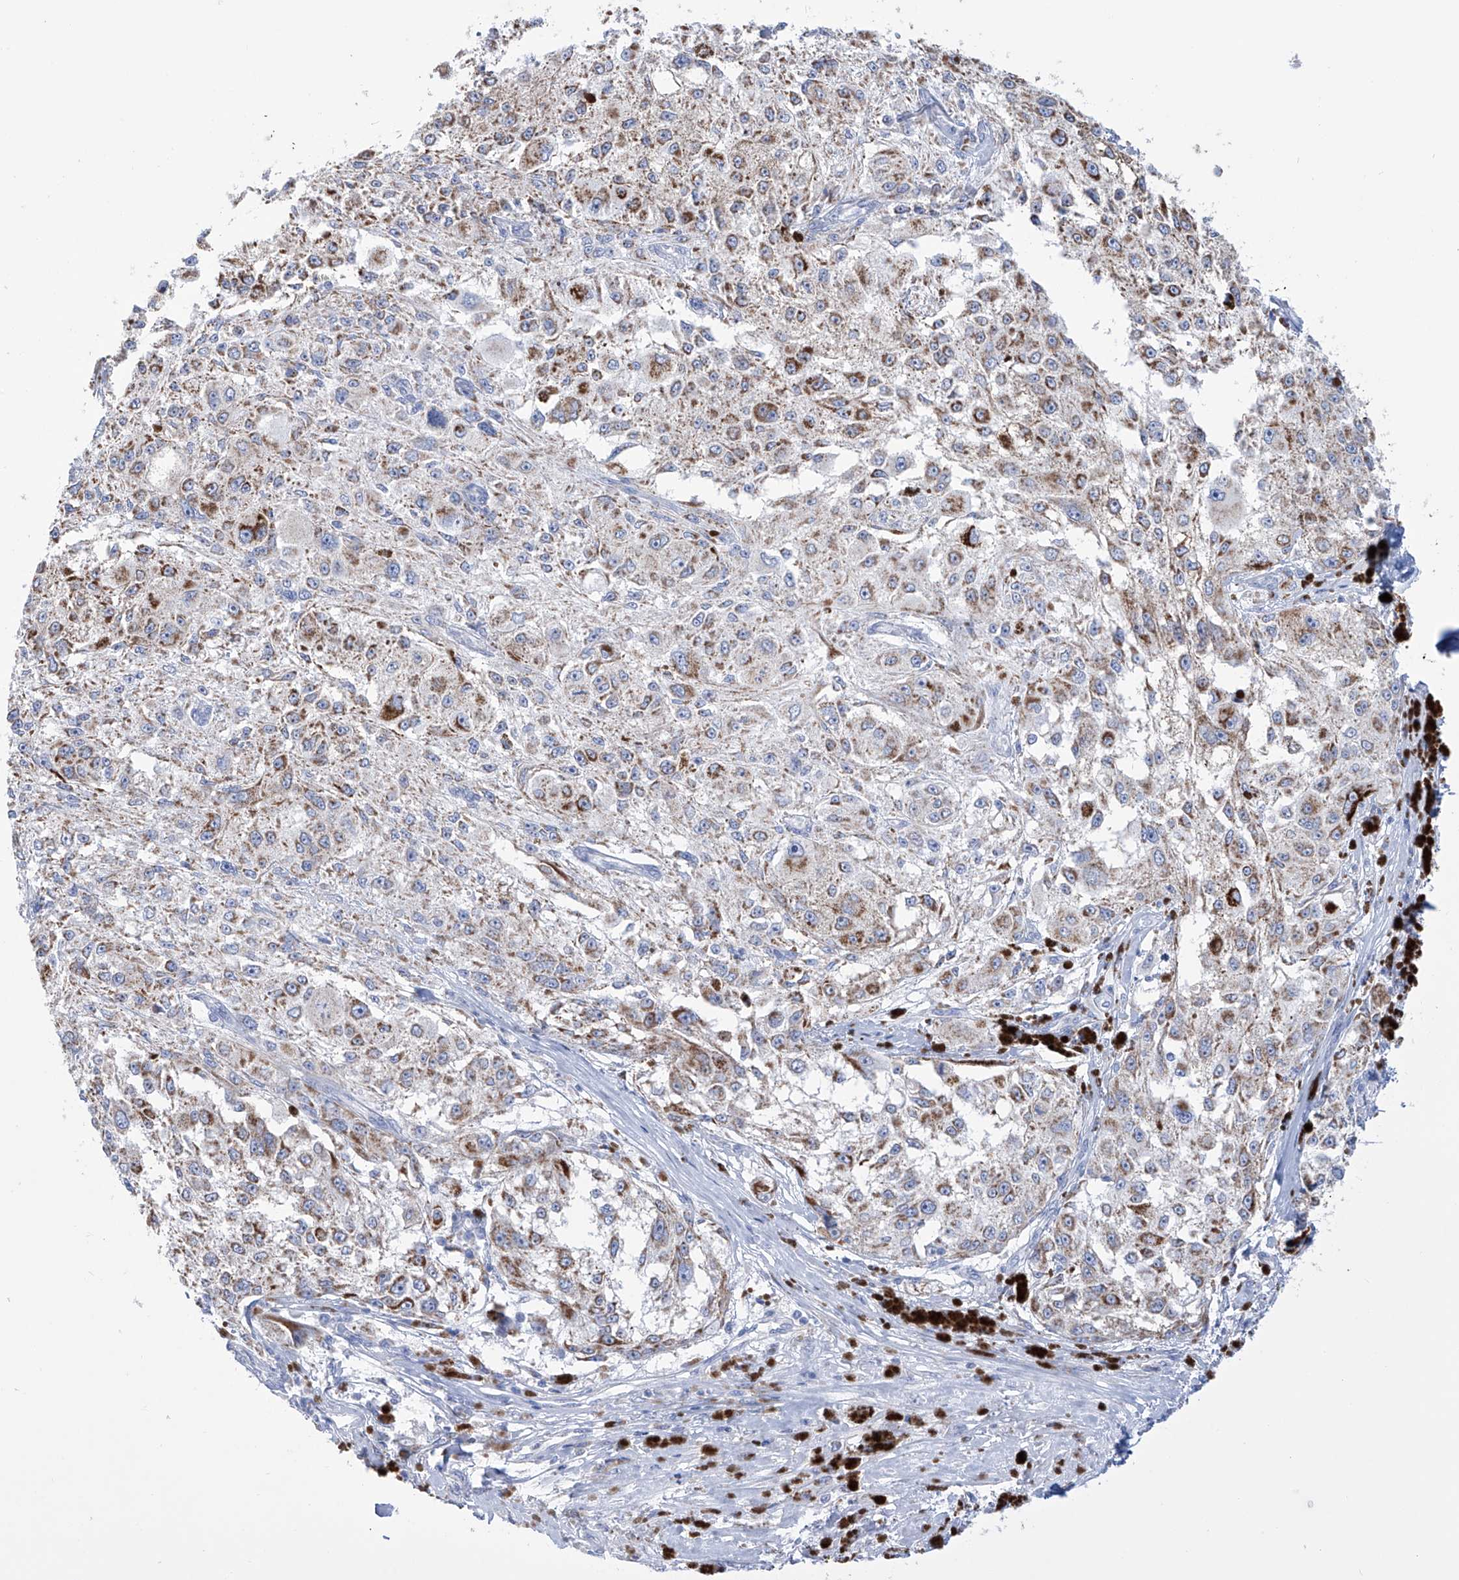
{"staining": {"intensity": "negative", "quantity": "none", "location": "none"}, "tissue": "melanoma", "cell_type": "Tumor cells", "image_type": "cancer", "snomed": [{"axis": "morphology", "description": "Necrosis, NOS"}, {"axis": "morphology", "description": "Malignant melanoma, NOS"}, {"axis": "topography", "description": "Skin"}], "caption": "Tumor cells are negative for protein expression in human malignant melanoma. (DAB IHC visualized using brightfield microscopy, high magnification).", "gene": "ALDH6A1", "patient": {"sex": "female", "age": 87}}